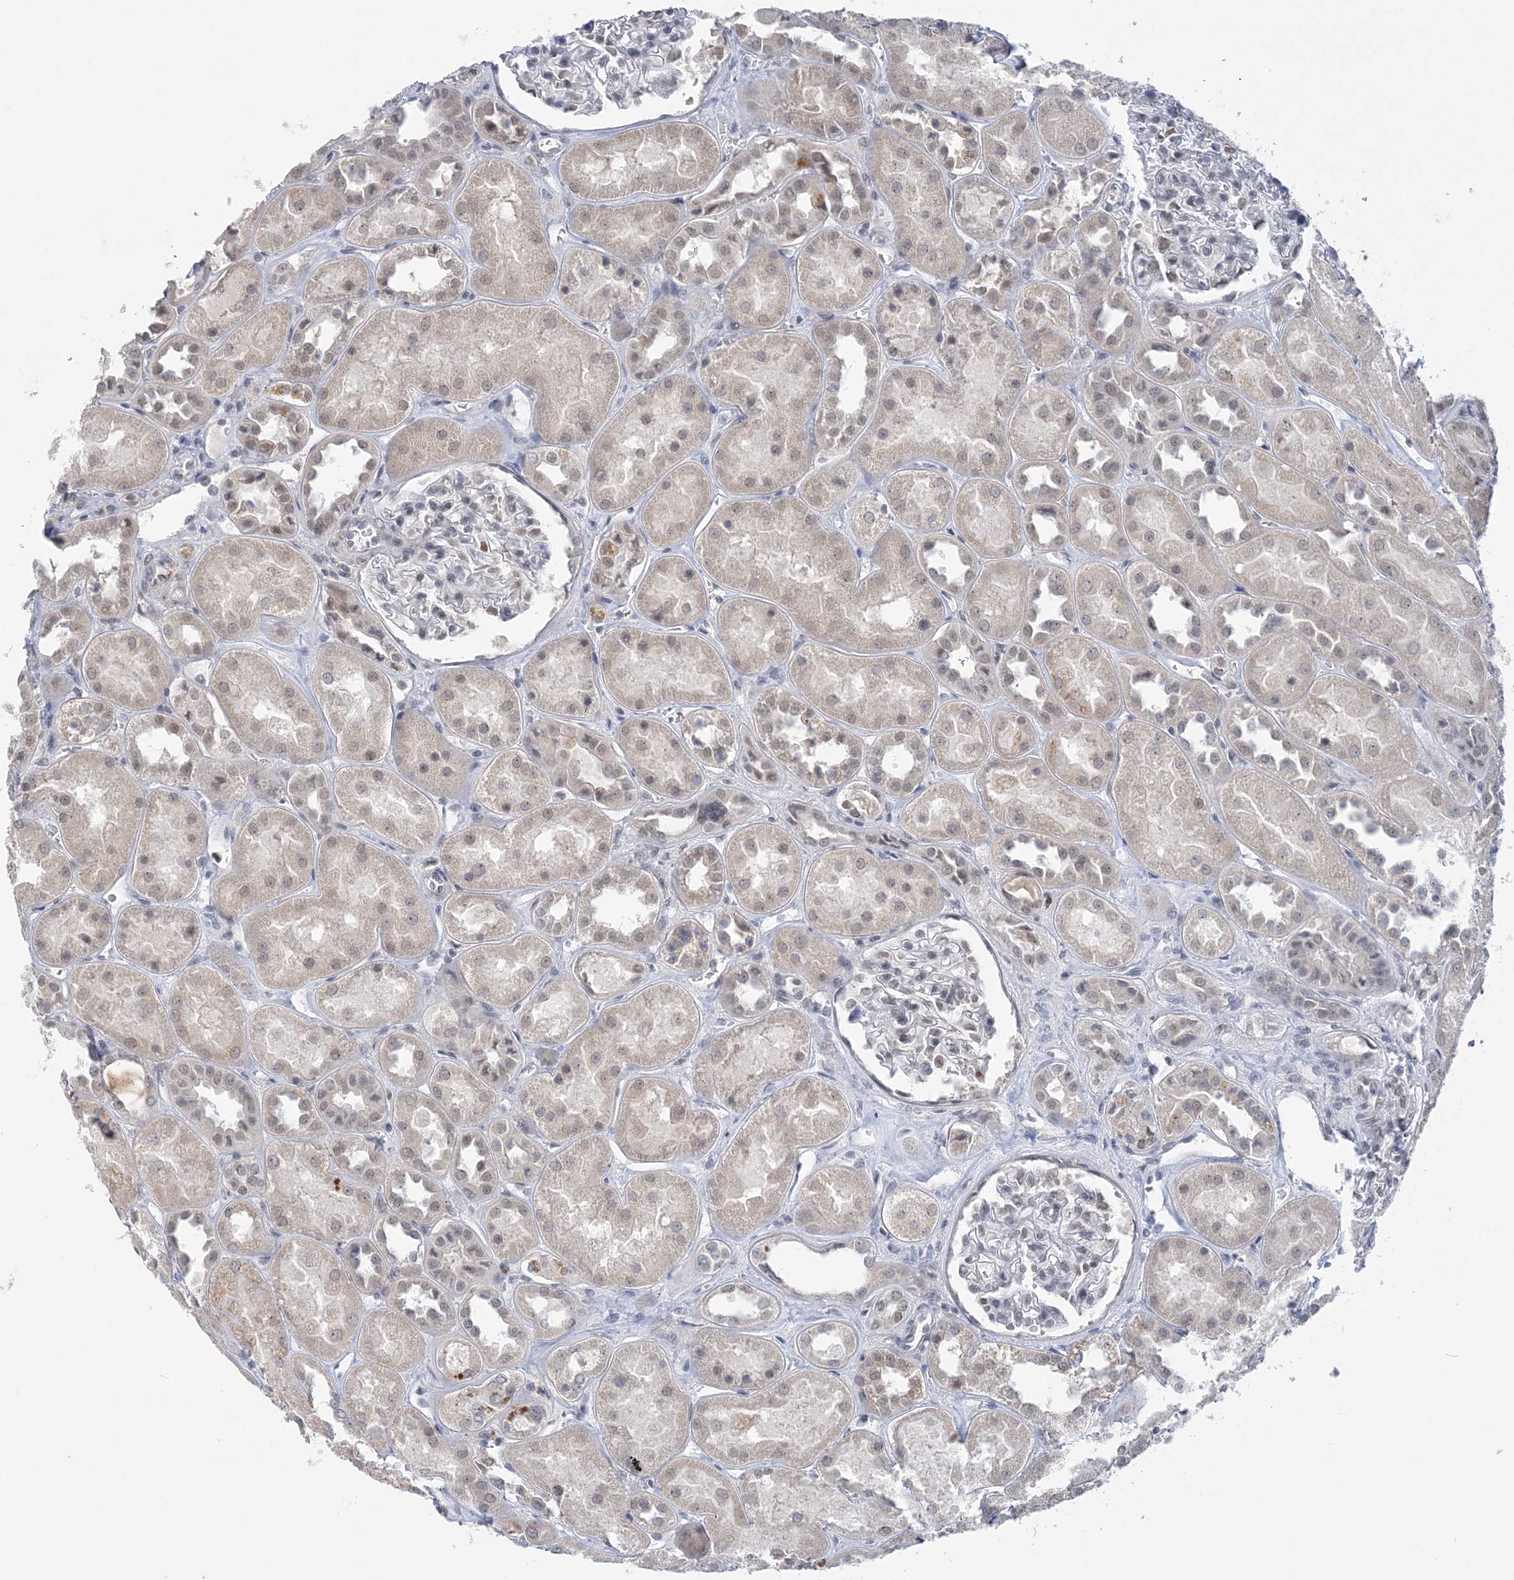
{"staining": {"intensity": "weak", "quantity": "<25%", "location": "nuclear"}, "tissue": "kidney", "cell_type": "Cells in glomeruli", "image_type": "normal", "snomed": [{"axis": "morphology", "description": "Normal tissue, NOS"}, {"axis": "topography", "description": "Kidney"}], "caption": "Micrograph shows no protein positivity in cells in glomeruli of unremarkable kidney. (Brightfield microscopy of DAB (3,3'-diaminobenzidine) IHC at high magnification).", "gene": "ZBTB7A", "patient": {"sex": "male", "age": 70}}